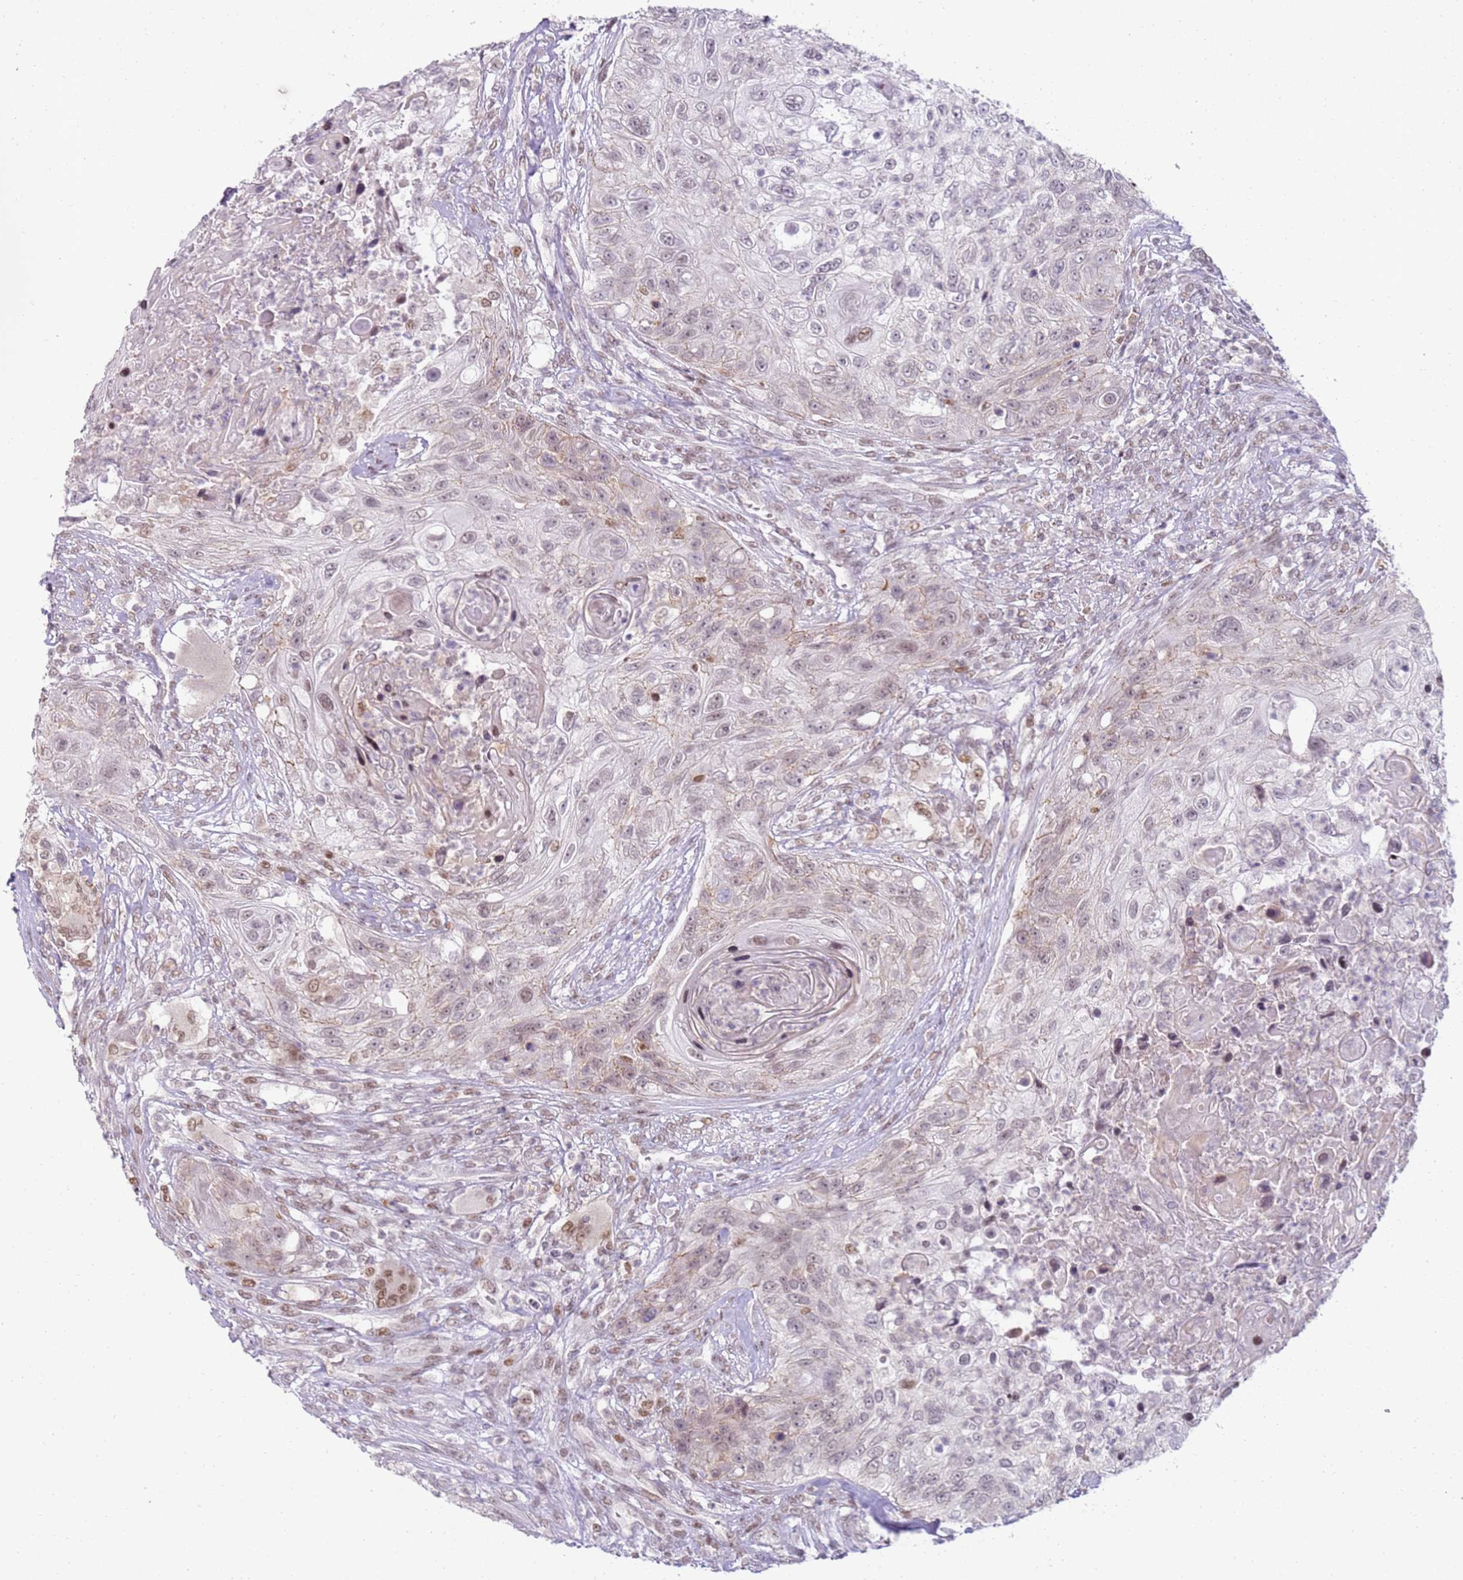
{"staining": {"intensity": "moderate", "quantity": "<25%", "location": "nuclear"}, "tissue": "urothelial cancer", "cell_type": "Tumor cells", "image_type": "cancer", "snomed": [{"axis": "morphology", "description": "Urothelial carcinoma, High grade"}, {"axis": "topography", "description": "Urinary bladder"}], "caption": "Brown immunohistochemical staining in human urothelial carcinoma (high-grade) displays moderate nuclear staining in approximately <25% of tumor cells. (Stains: DAB (3,3'-diaminobenzidine) in brown, nuclei in blue, Microscopy: brightfield microscopy at high magnification).", "gene": "PHC2", "patient": {"sex": "female", "age": 60}}